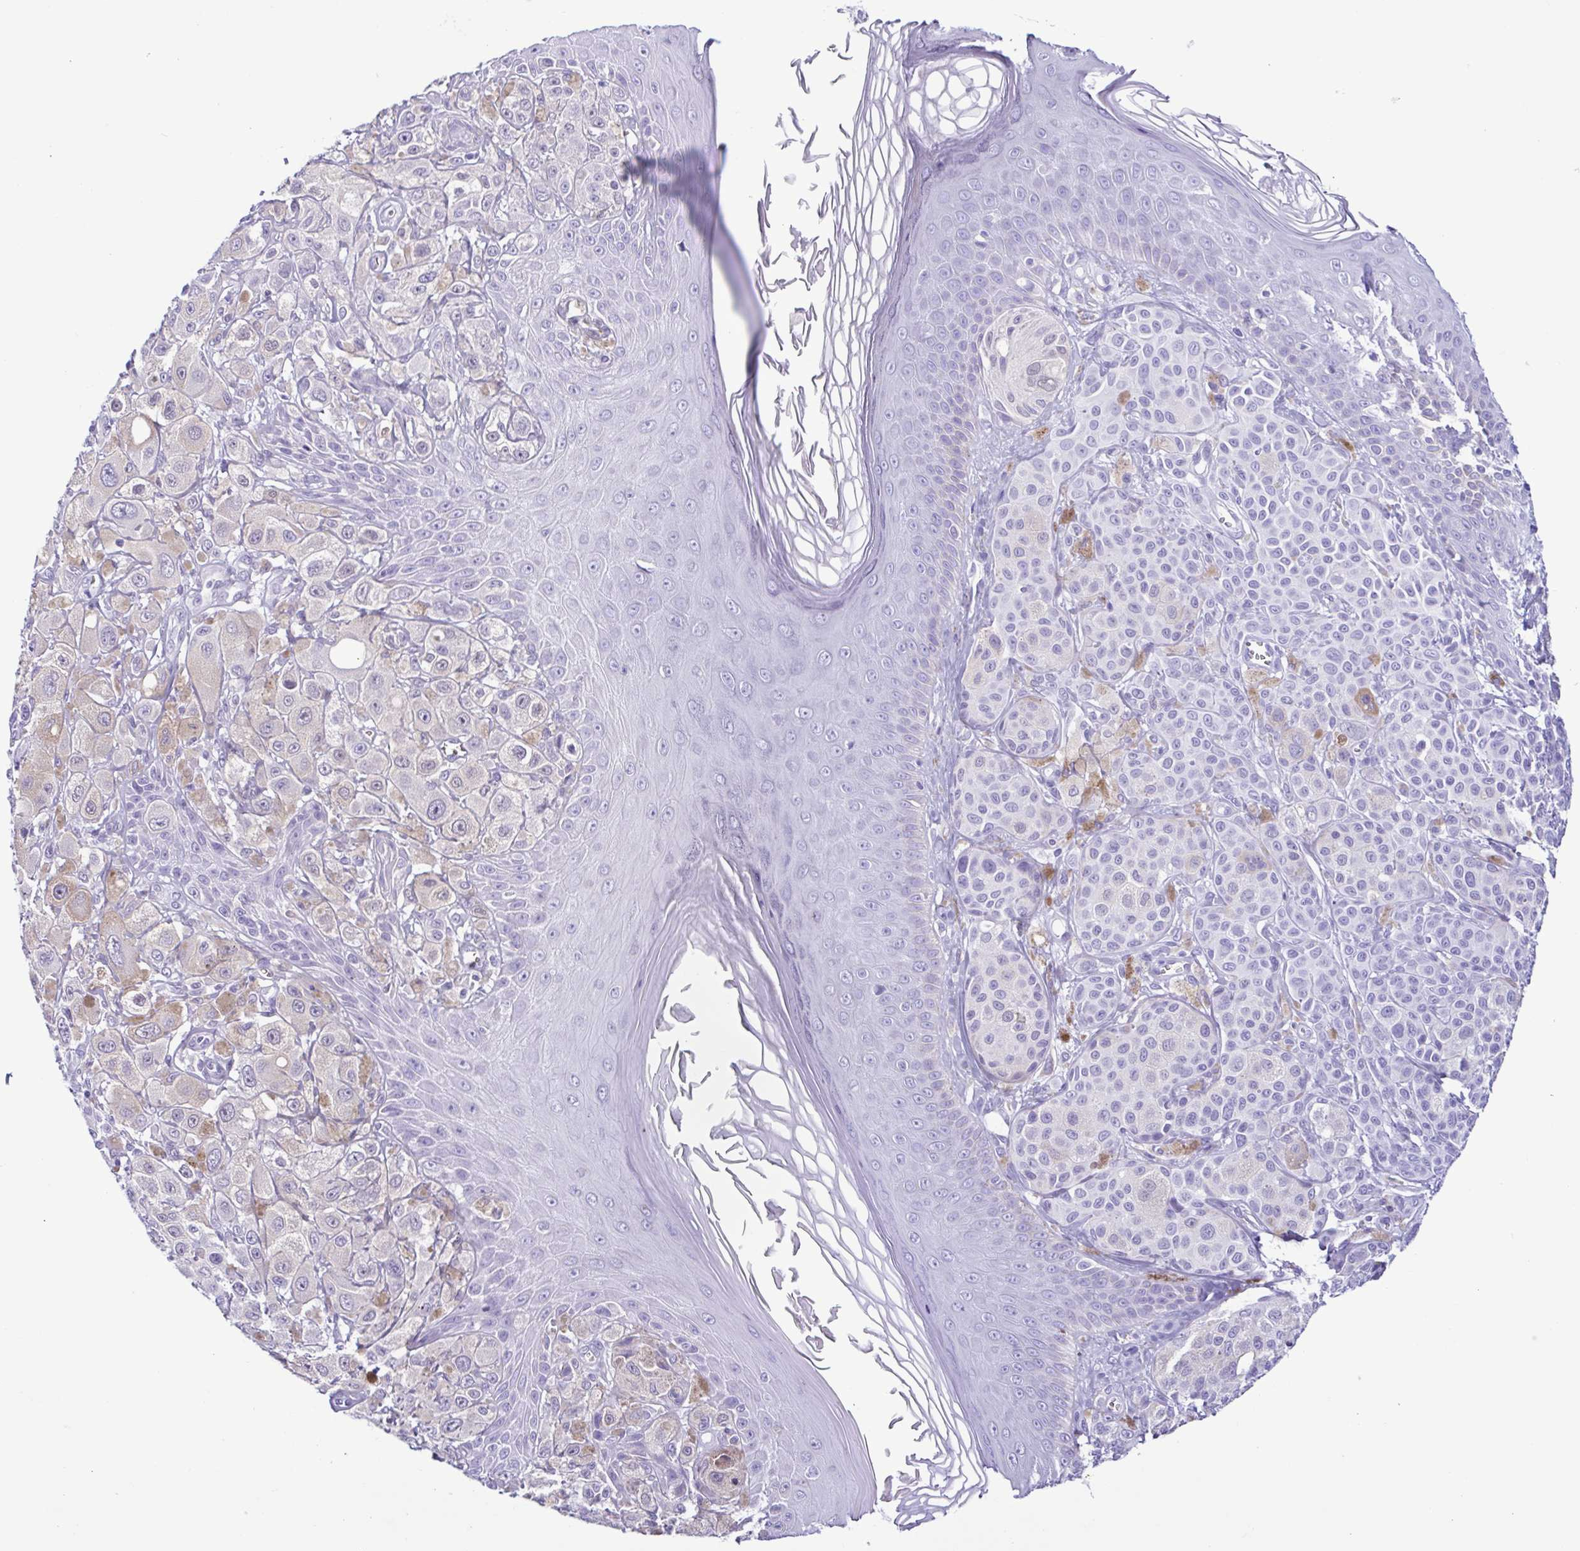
{"staining": {"intensity": "weak", "quantity": "<25%", "location": "cytoplasmic/membranous"}, "tissue": "melanoma", "cell_type": "Tumor cells", "image_type": "cancer", "snomed": [{"axis": "morphology", "description": "Malignant melanoma, NOS"}, {"axis": "topography", "description": "Skin"}], "caption": "Tumor cells are negative for brown protein staining in malignant melanoma.", "gene": "SPATA16", "patient": {"sex": "male", "age": 67}}